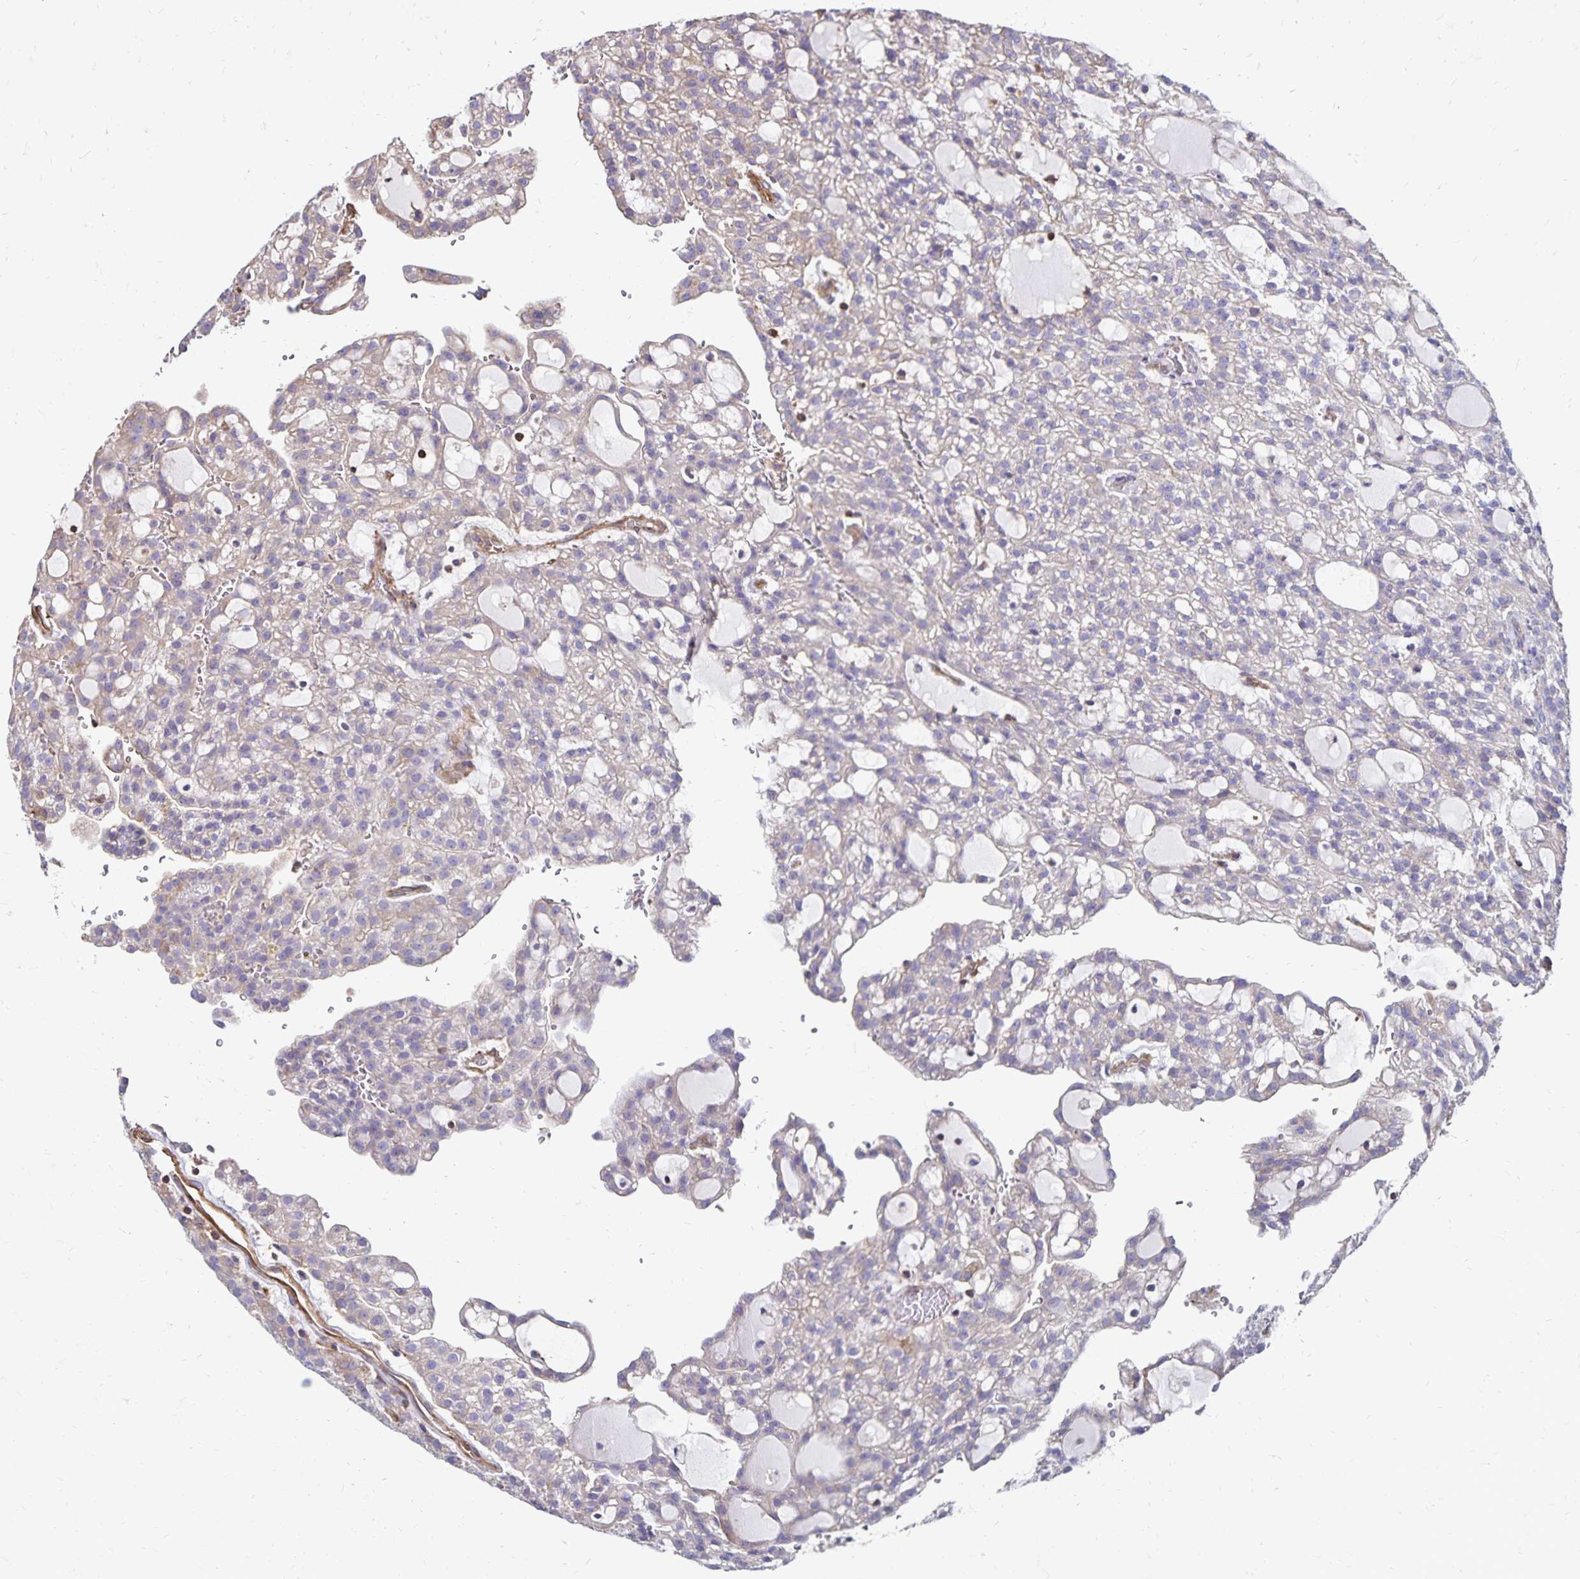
{"staining": {"intensity": "weak", "quantity": "<25%", "location": "cytoplasmic/membranous"}, "tissue": "renal cancer", "cell_type": "Tumor cells", "image_type": "cancer", "snomed": [{"axis": "morphology", "description": "Adenocarcinoma, NOS"}, {"axis": "topography", "description": "Kidney"}], "caption": "An immunohistochemistry micrograph of renal adenocarcinoma is shown. There is no staining in tumor cells of renal adenocarcinoma.", "gene": "RPRML", "patient": {"sex": "male", "age": 63}}